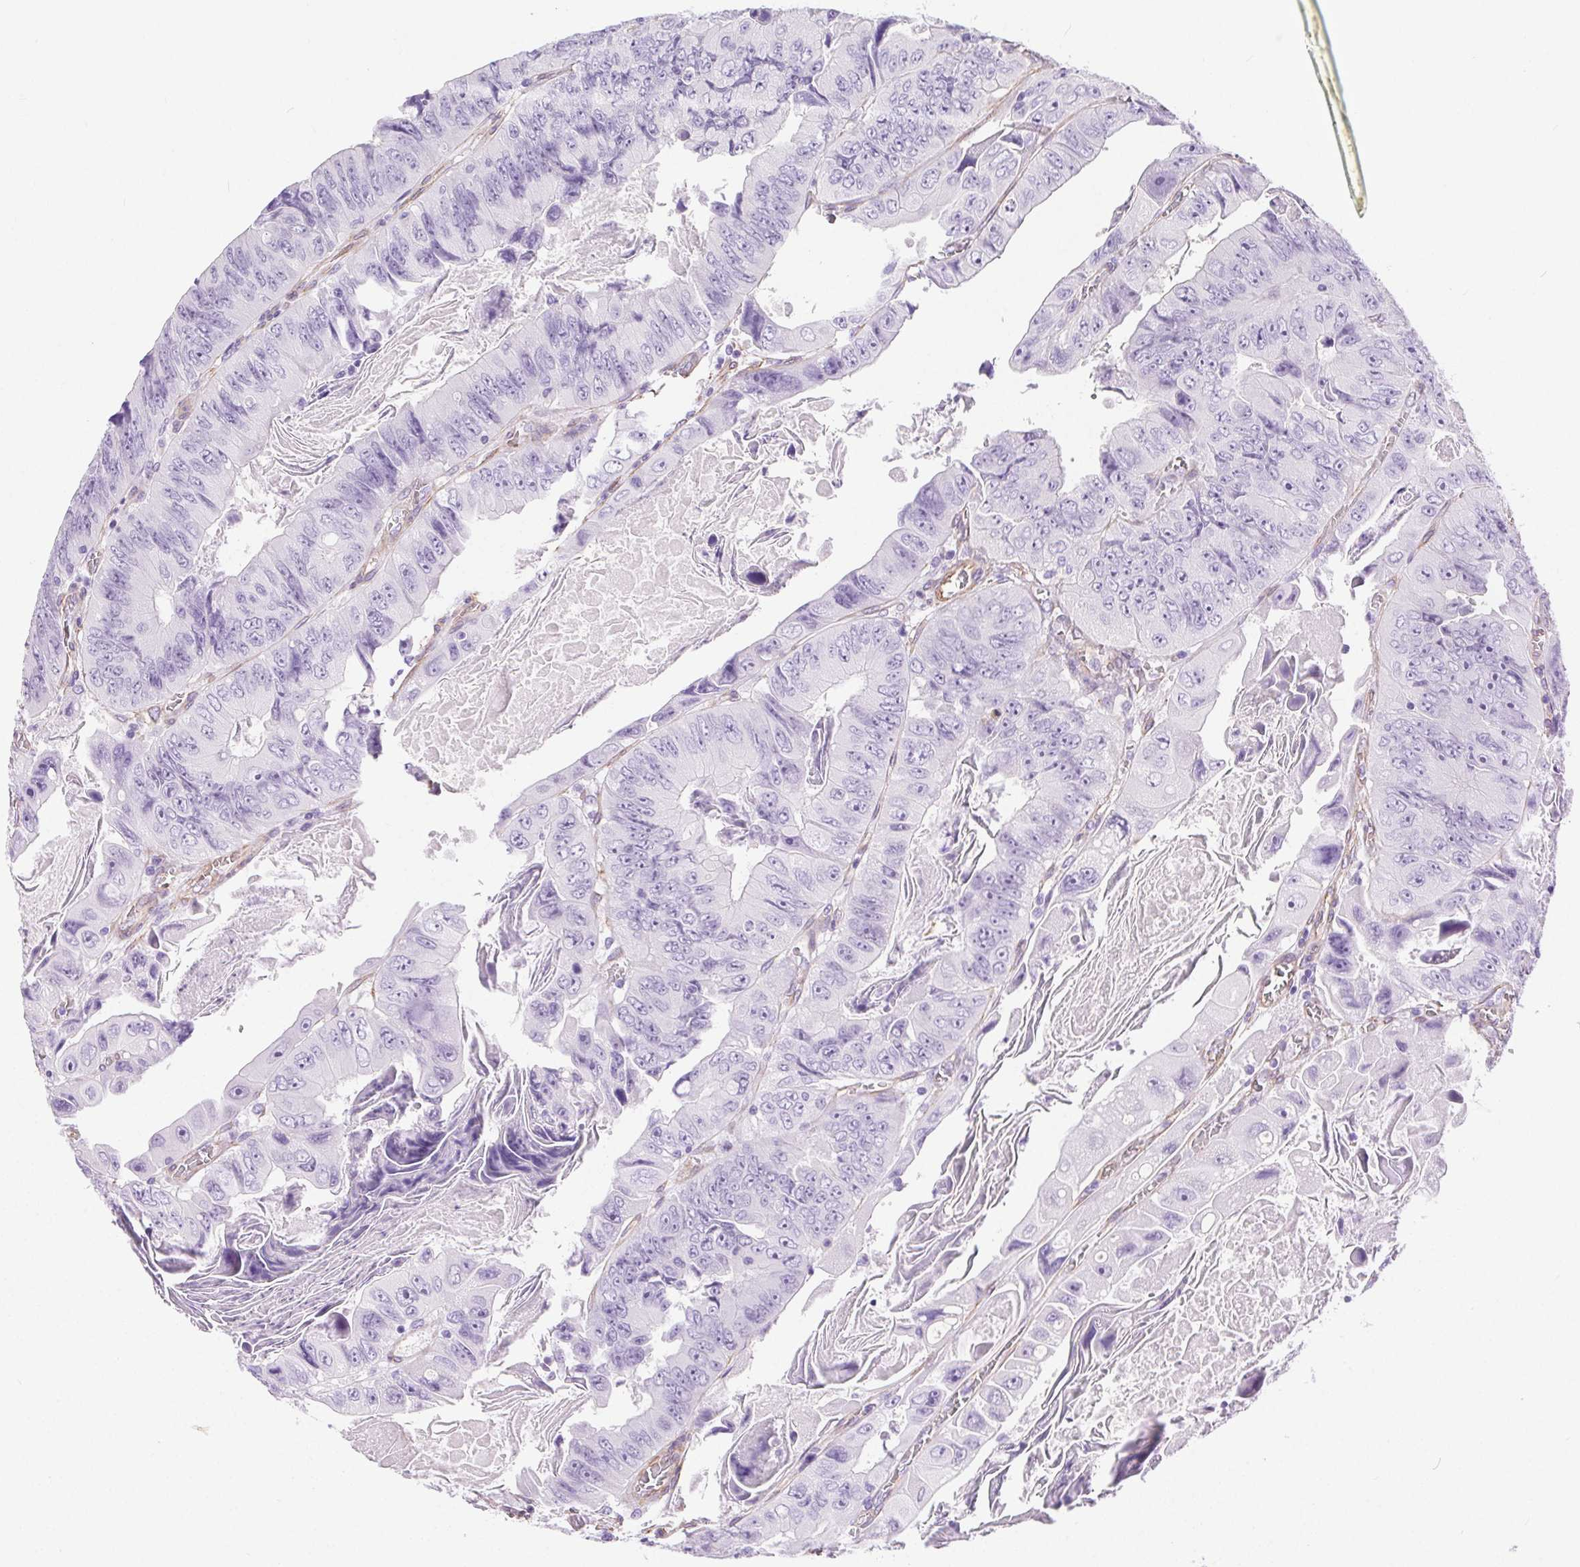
{"staining": {"intensity": "negative", "quantity": "none", "location": "none"}, "tissue": "colorectal cancer", "cell_type": "Tumor cells", "image_type": "cancer", "snomed": [{"axis": "morphology", "description": "Adenocarcinoma, NOS"}, {"axis": "topography", "description": "Colon"}], "caption": "This is a image of IHC staining of colorectal cancer (adenocarcinoma), which shows no staining in tumor cells. (Stains: DAB immunohistochemistry with hematoxylin counter stain, Microscopy: brightfield microscopy at high magnification).", "gene": "SHCBP1L", "patient": {"sex": "female", "age": 84}}